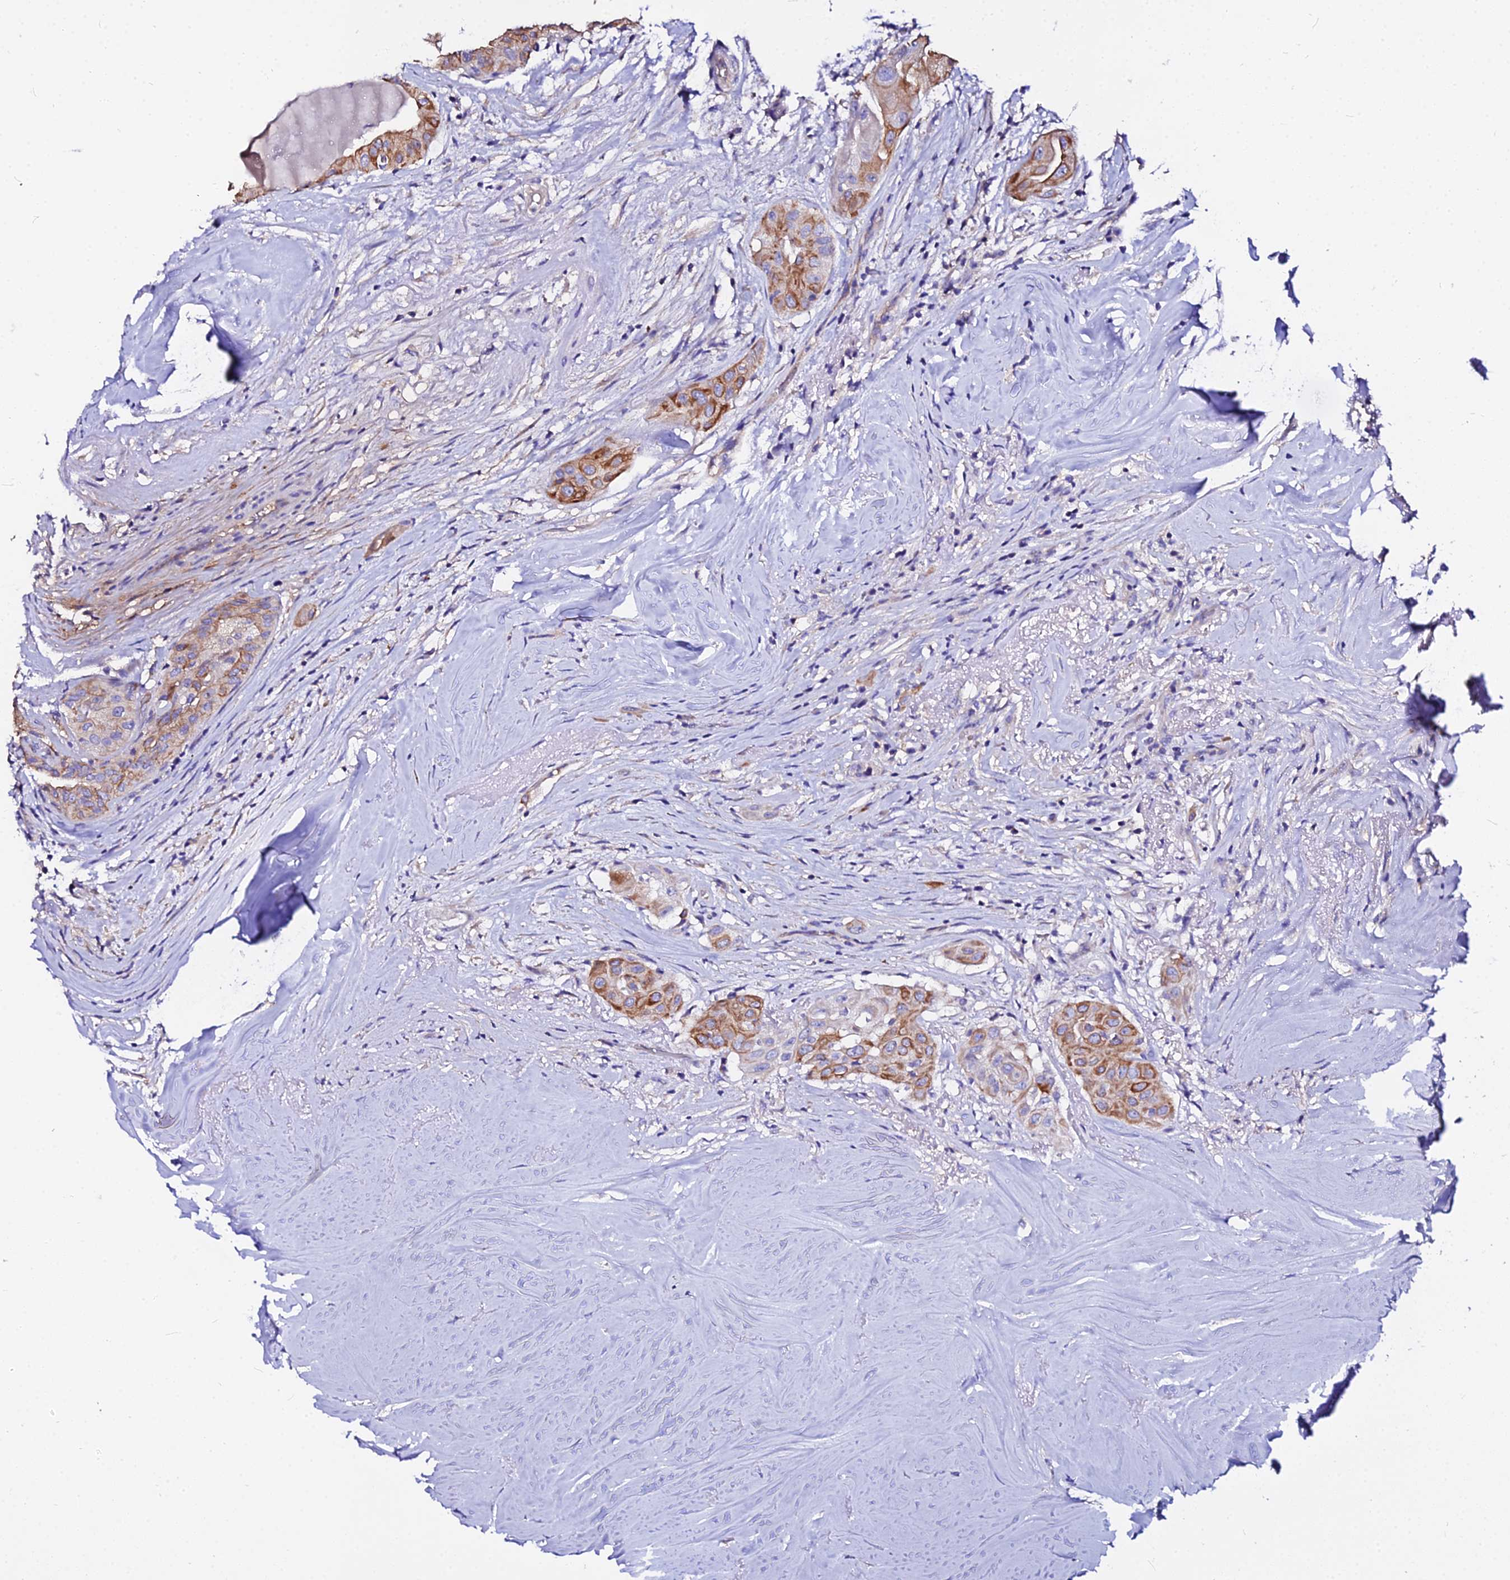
{"staining": {"intensity": "moderate", "quantity": ">75%", "location": "cytoplasmic/membranous"}, "tissue": "thyroid cancer", "cell_type": "Tumor cells", "image_type": "cancer", "snomed": [{"axis": "morphology", "description": "Papillary adenocarcinoma, NOS"}, {"axis": "topography", "description": "Thyroid gland"}], "caption": "Human thyroid cancer stained with a protein marker displays moderate staining in tumor cells.", "gene": "DAW1", "patient": {"sex": "female", "age": 59}}